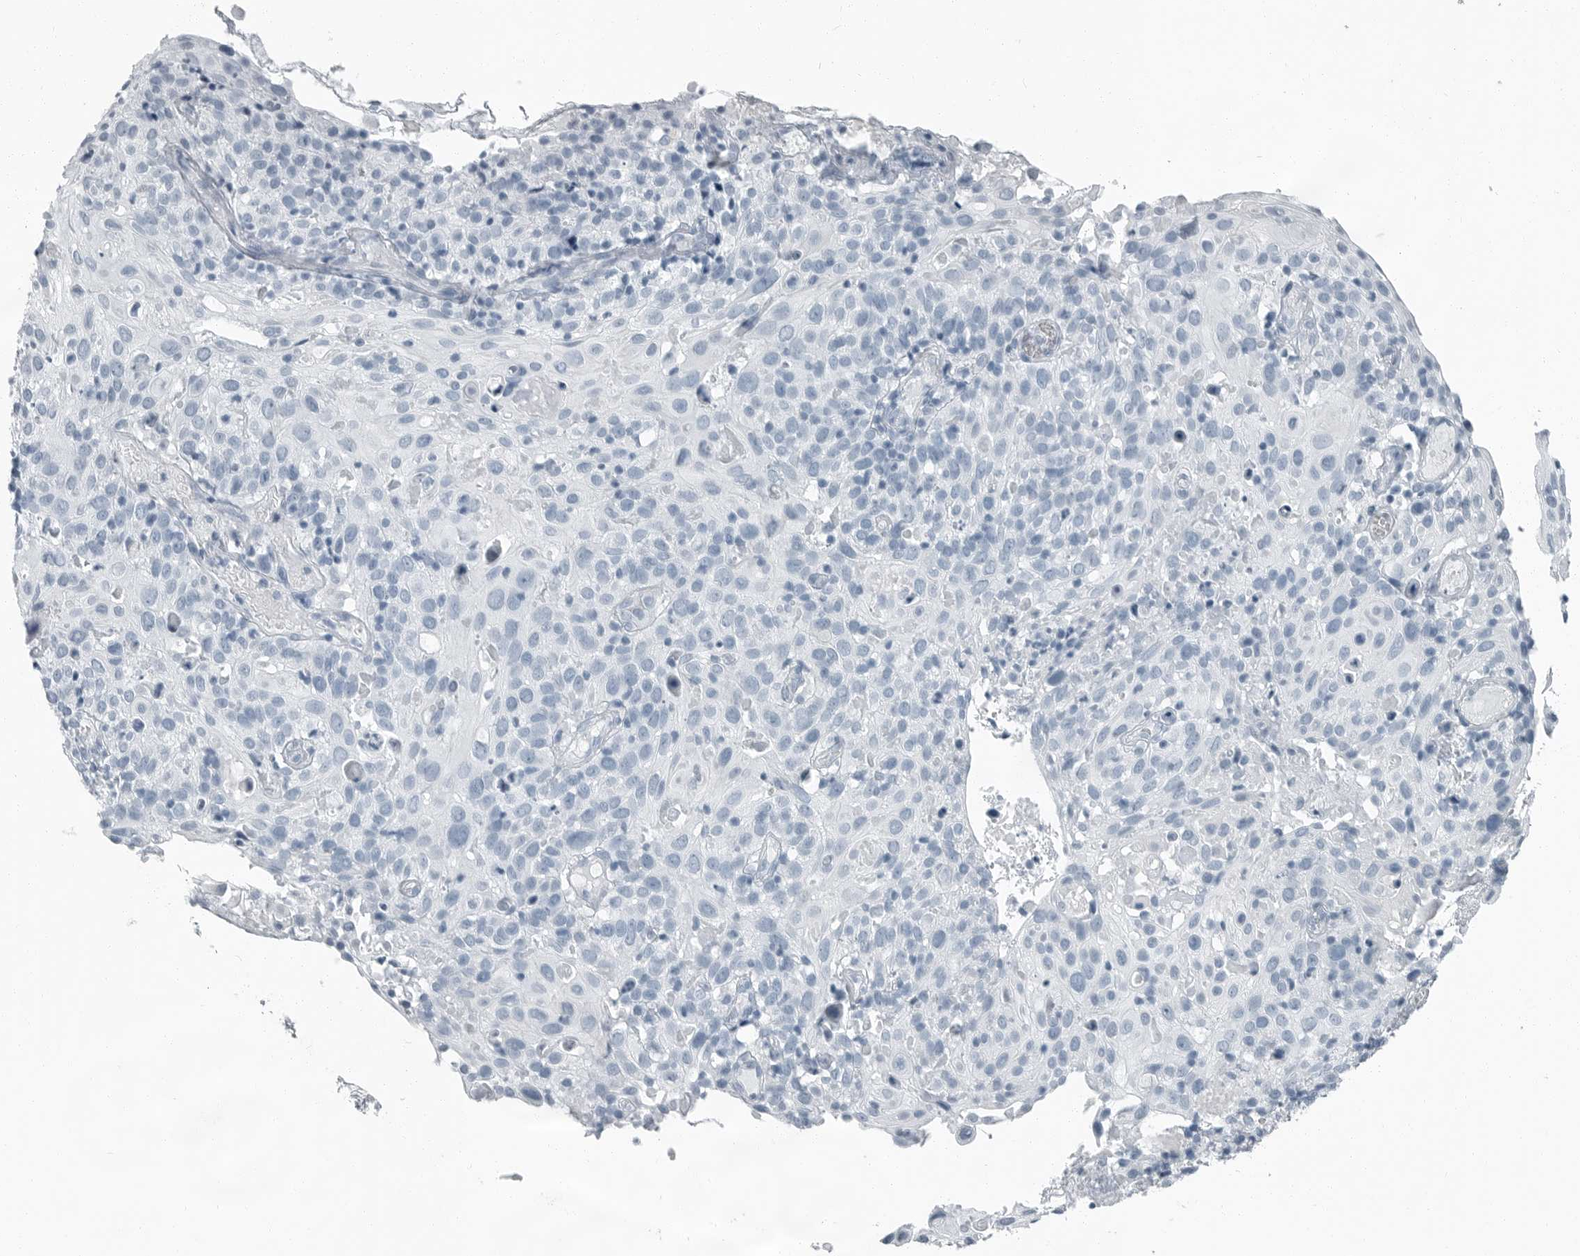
{"staining": {"intensity": "negative", "quantity": "none", "location": "none"}, "tissue": "cervical cancer", "cell_type": "Tumor cells", "image_type": "cancer", "snomed": [{"axis": "morphology", "description": "Squamous cell carcinoma, NOS"}, {"axis": "topography", "description": "Cervix"}], "caption": "Cervical cancer (squamous cell carcinoma) was stained to show a protein in brown. There is no significant positivity in tumor cells.", "gene": "FABP6", "patient": {"sex": "female", "age": 74}}